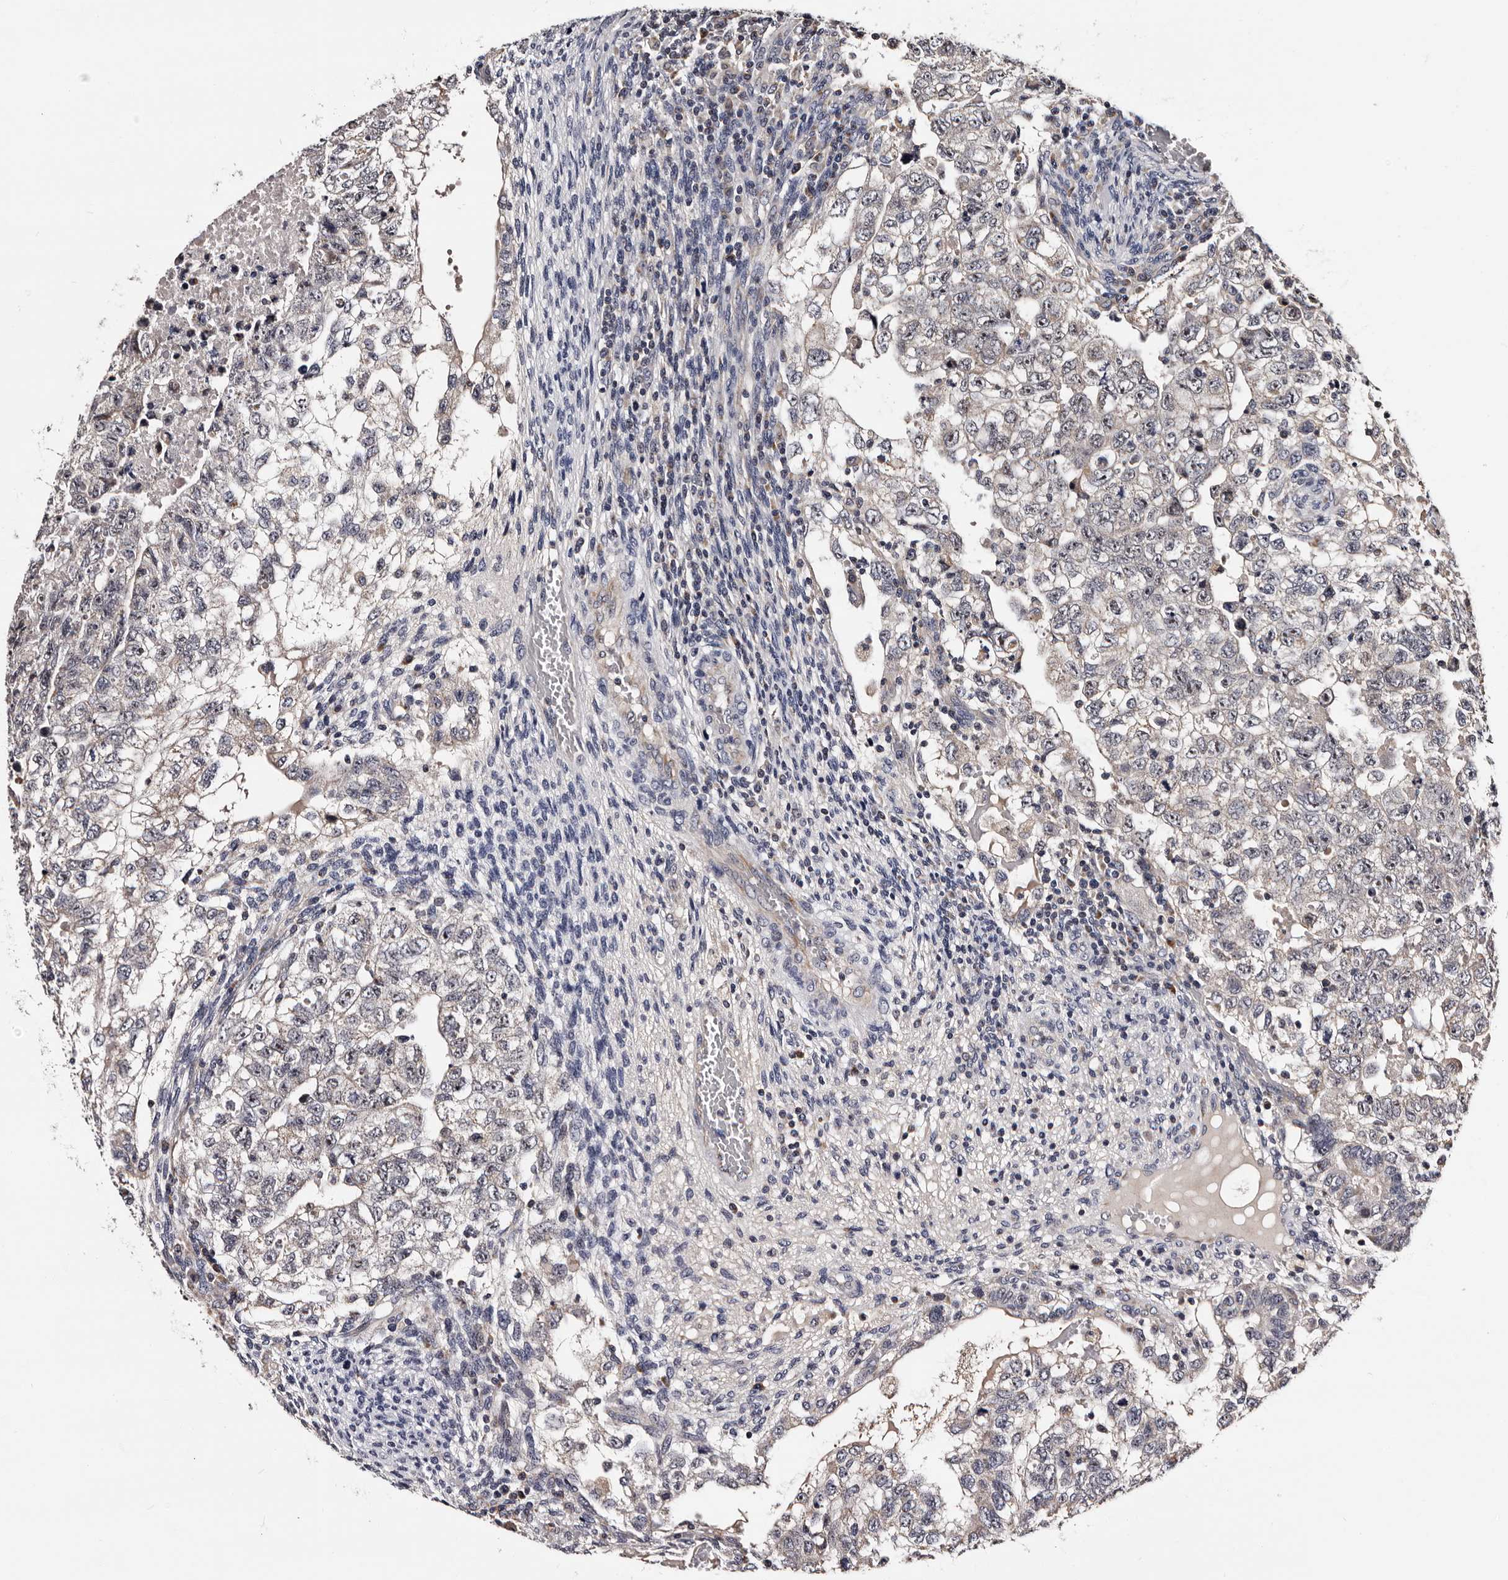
{"staining": {"intensity": "weak", "quantity": "<25%", "location": "cytoplasmic/membranous"}, "tissue": "testis cancer", "cell_type": "Tumor cells", "image_type": "cancer", "snomed": [{"axis": "morphology", "description": "Carcinoma, Embryonal, NOS"}, {"axis": "topography", "description": "Testis"}], "caption": "A high-resolution histopathology image shows immunohistochemistry (IHC) staining of testis cancer (embryonal carcinoma), which demonstrates no significant positivity in tumor cells.", "gene": "TAF4B", "patient": {"sex": "male", "age": 36}}